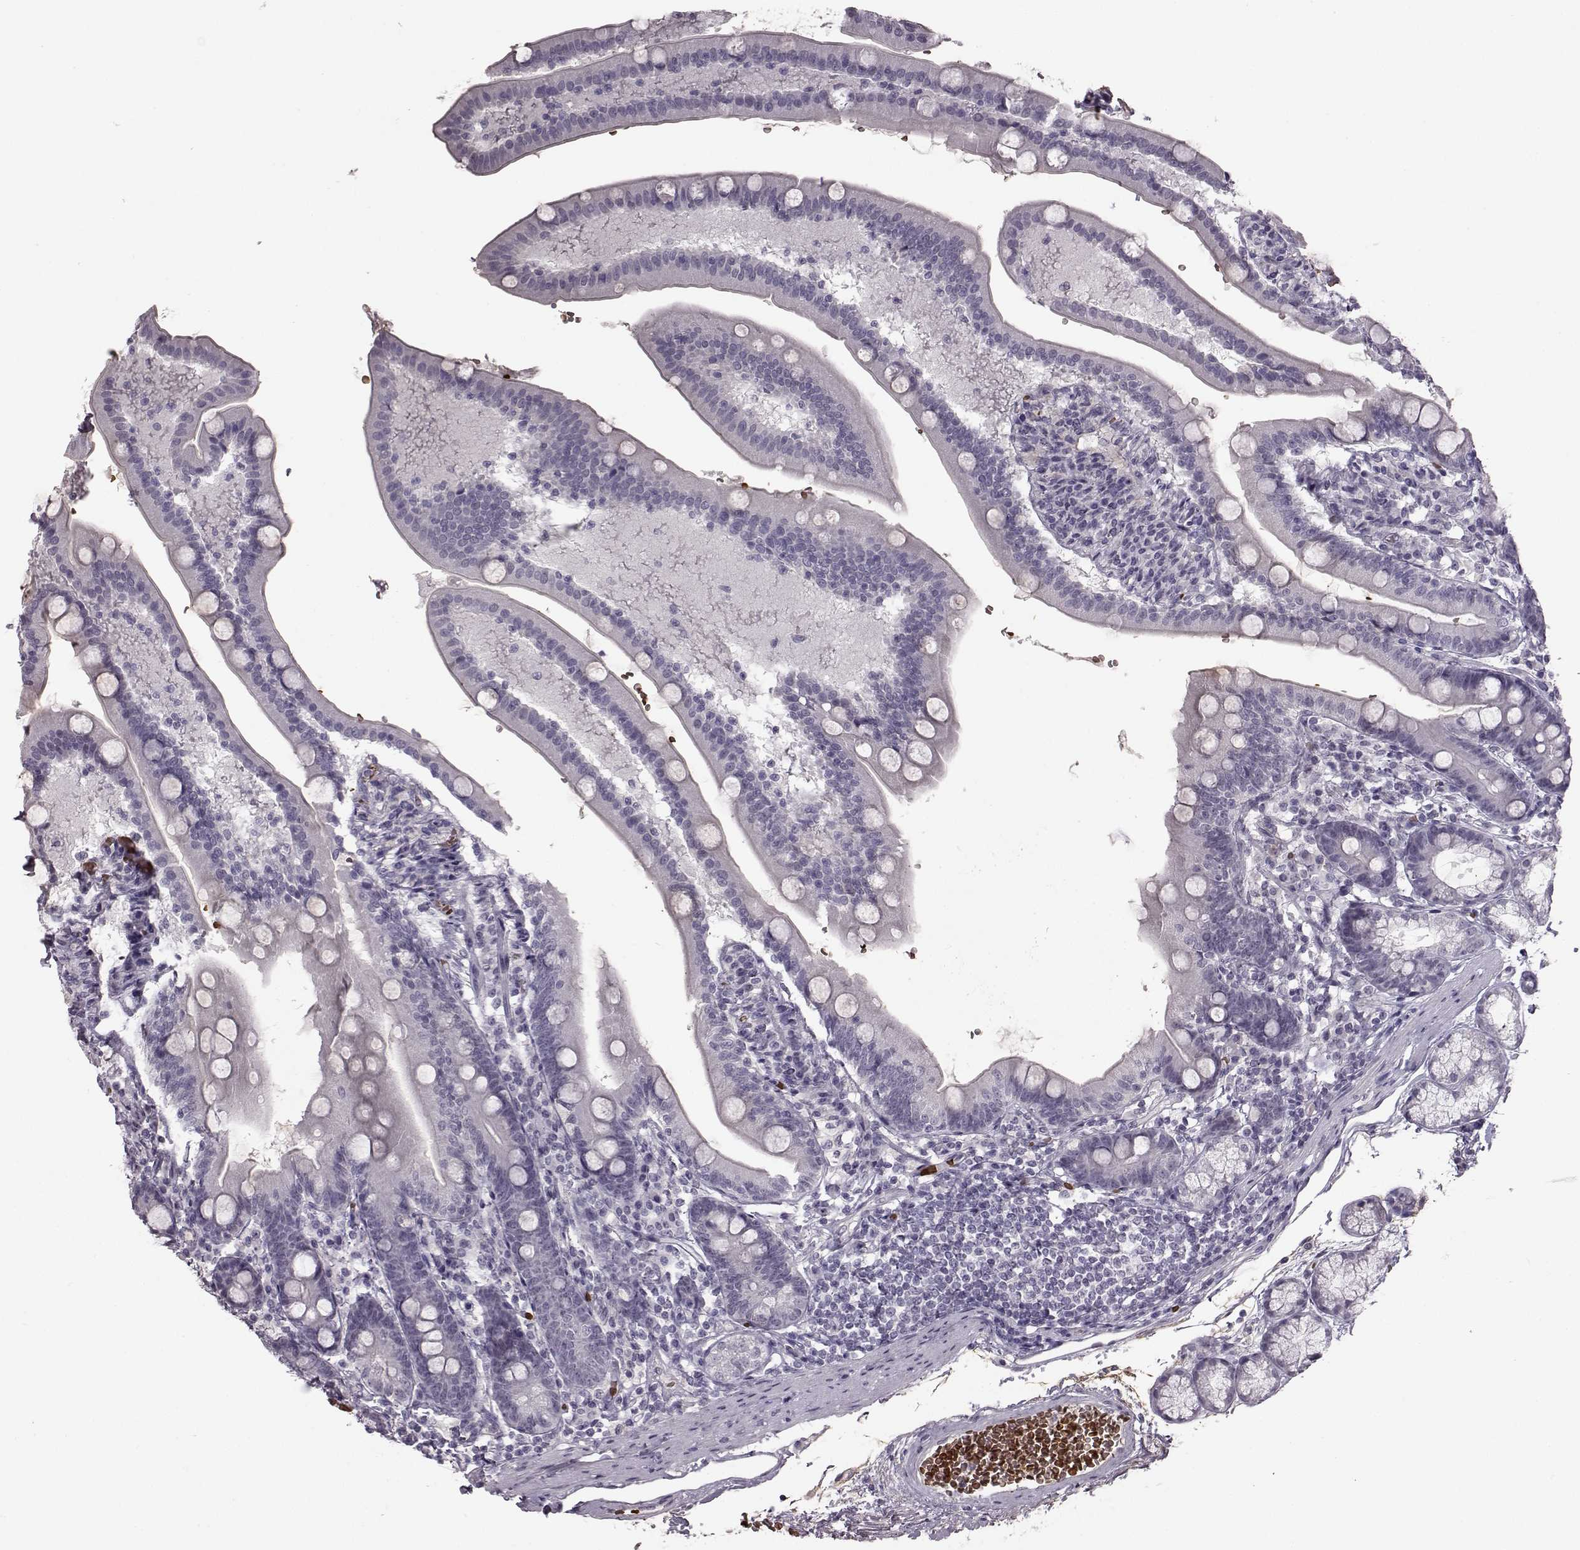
{"staining": {"intensity": "negative", "quantity": "none", "location": "none"}, "tissue": "duodenum", "cell_type": "Glandular cells", "image_type": "normal", "snomed": [{"axis": "morphology", "description": "Normal tissue, NOS"}, {"axis": "topography", "description": "Duodenum"}], "caption": "IHC histopathology image of unremarkable duodenum stained for a protein (brown), which displays no staining in glandular cells.", "gene": "PROP1", "patient": {"sex": "female", "age": 67}}